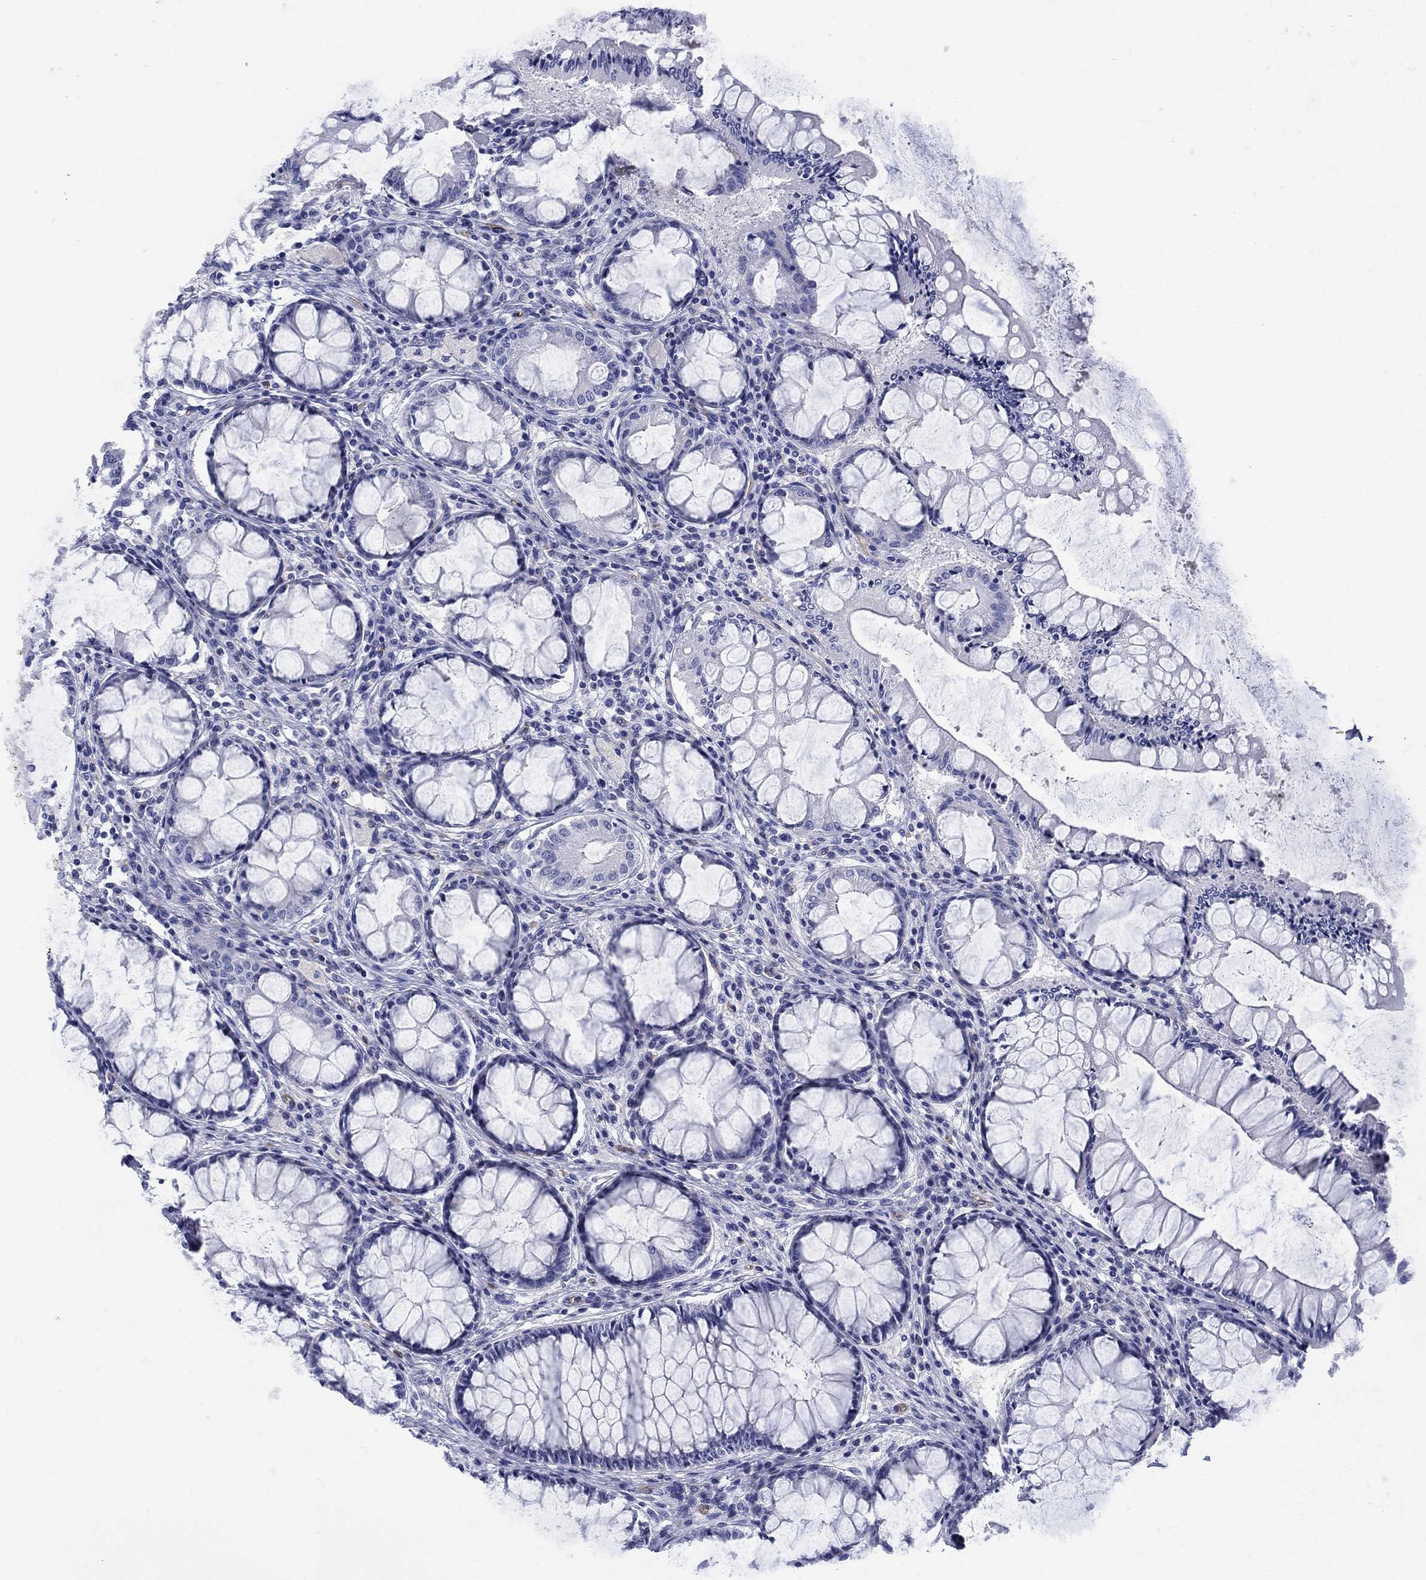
{"staining": {"intensity": "negative", "quantity": "none", "location": "none"}, "tissue": "colon", "cell_type": "Endothelial cells", "image_type": "normal", "snomed": [{"axis": "morphology", "description": "Normal tissue, NOS"}, {"axis": "topography", "description": "Colon"}], "caption": "This is an immunohistochemistry image of normal human colon. There is no positivity in endothelial cells.", "gene": "SMCP", "patient": {"sex": "female", "age": 65}}